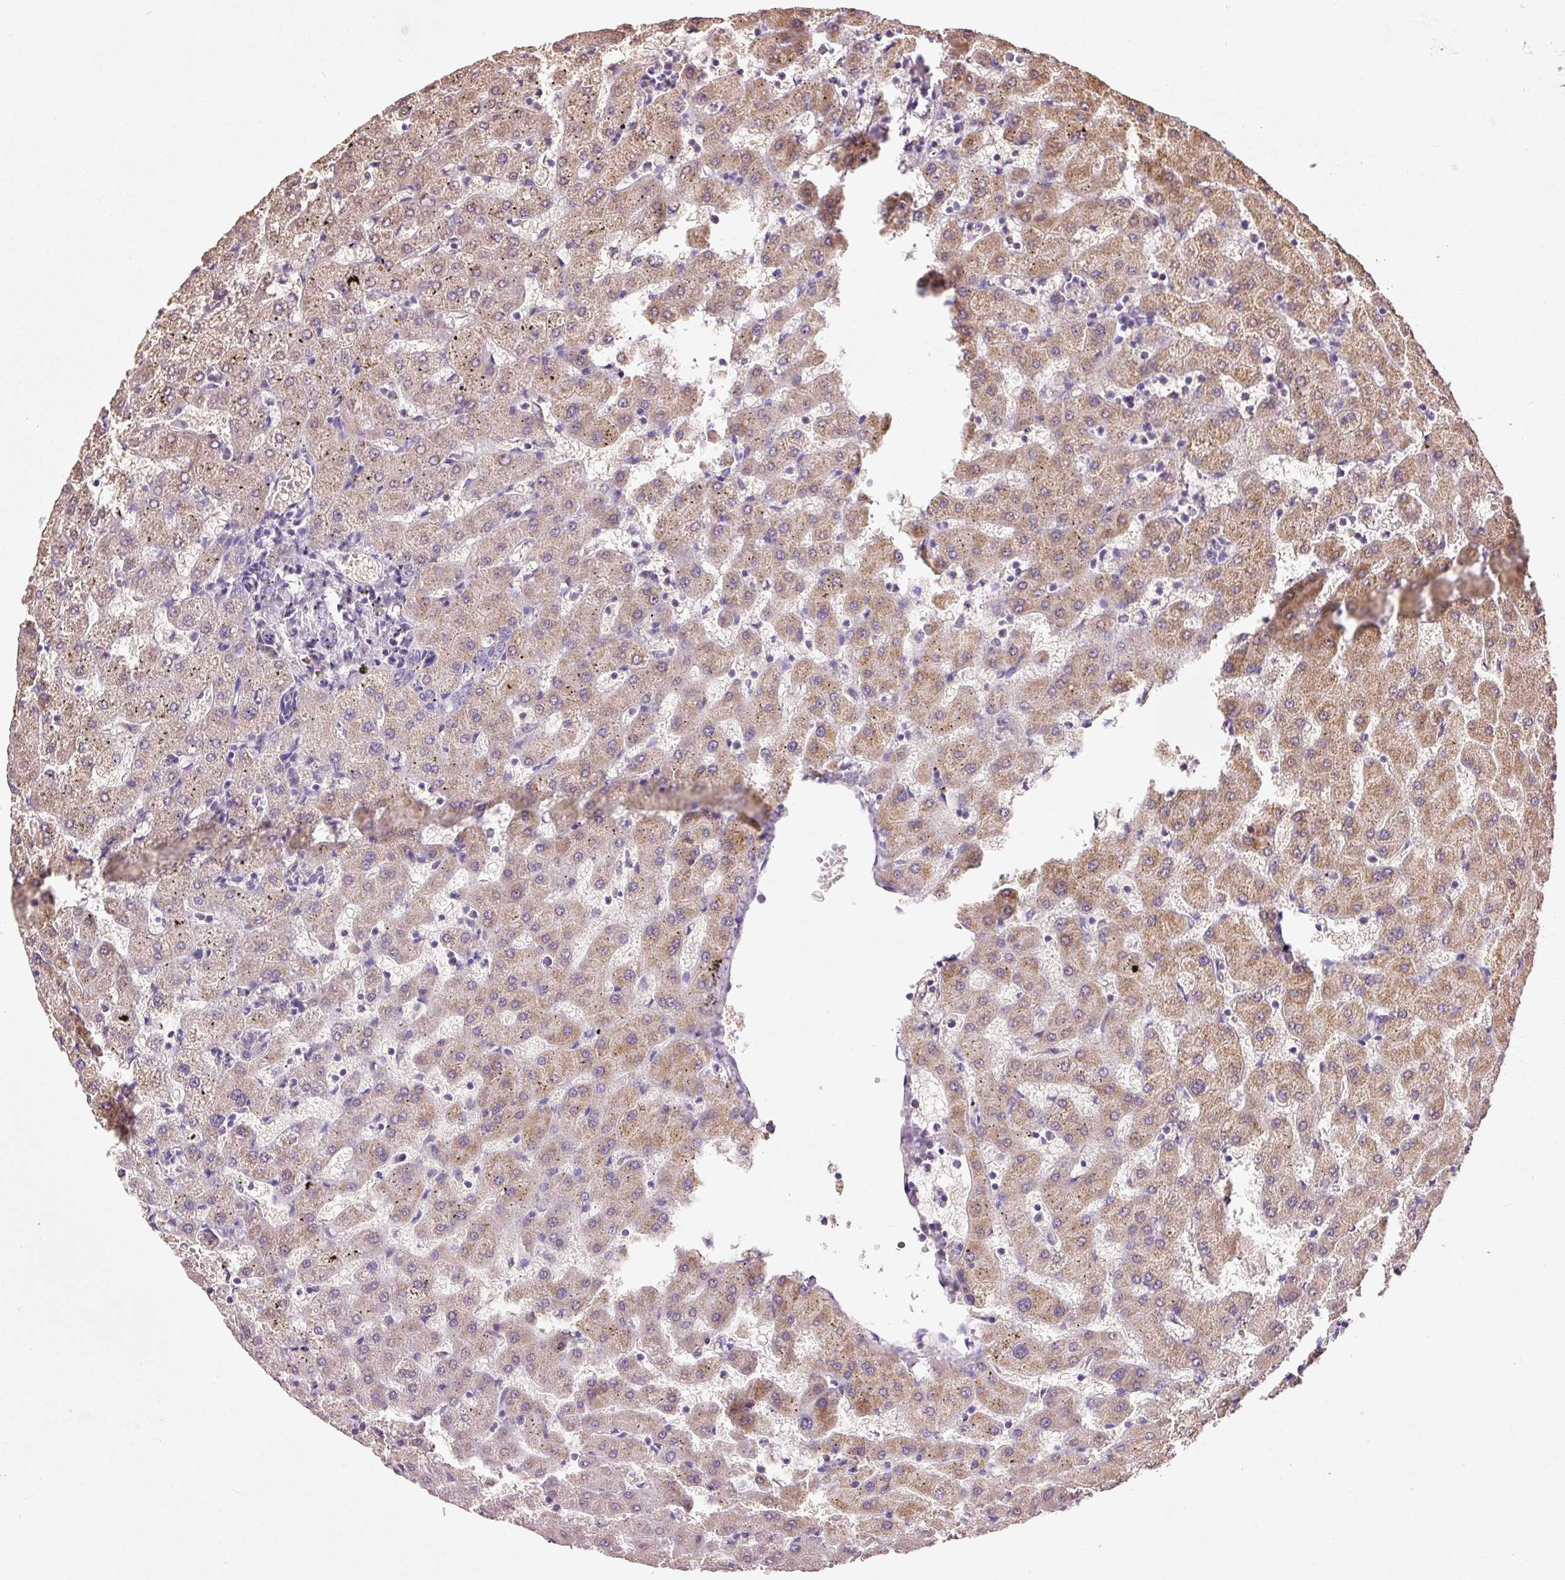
{"staining": {"intensity": "negative", "quantity": "none", "location": "none"}, "tissue": "liver", "cell_type": "Cholangiocytes", "image_type": "normal", "snomed": [{"axis": "morphology", "description": "Normal tissue, NOS"}, {"axis": "topography", "description": "Liver"}], "caption": "Benign liver was stained to show a protein in brown. There is no significant positivity in cholangiocytes.", "gene": "PNPLA5", "patient": {"sex": "female", "age": 63}}